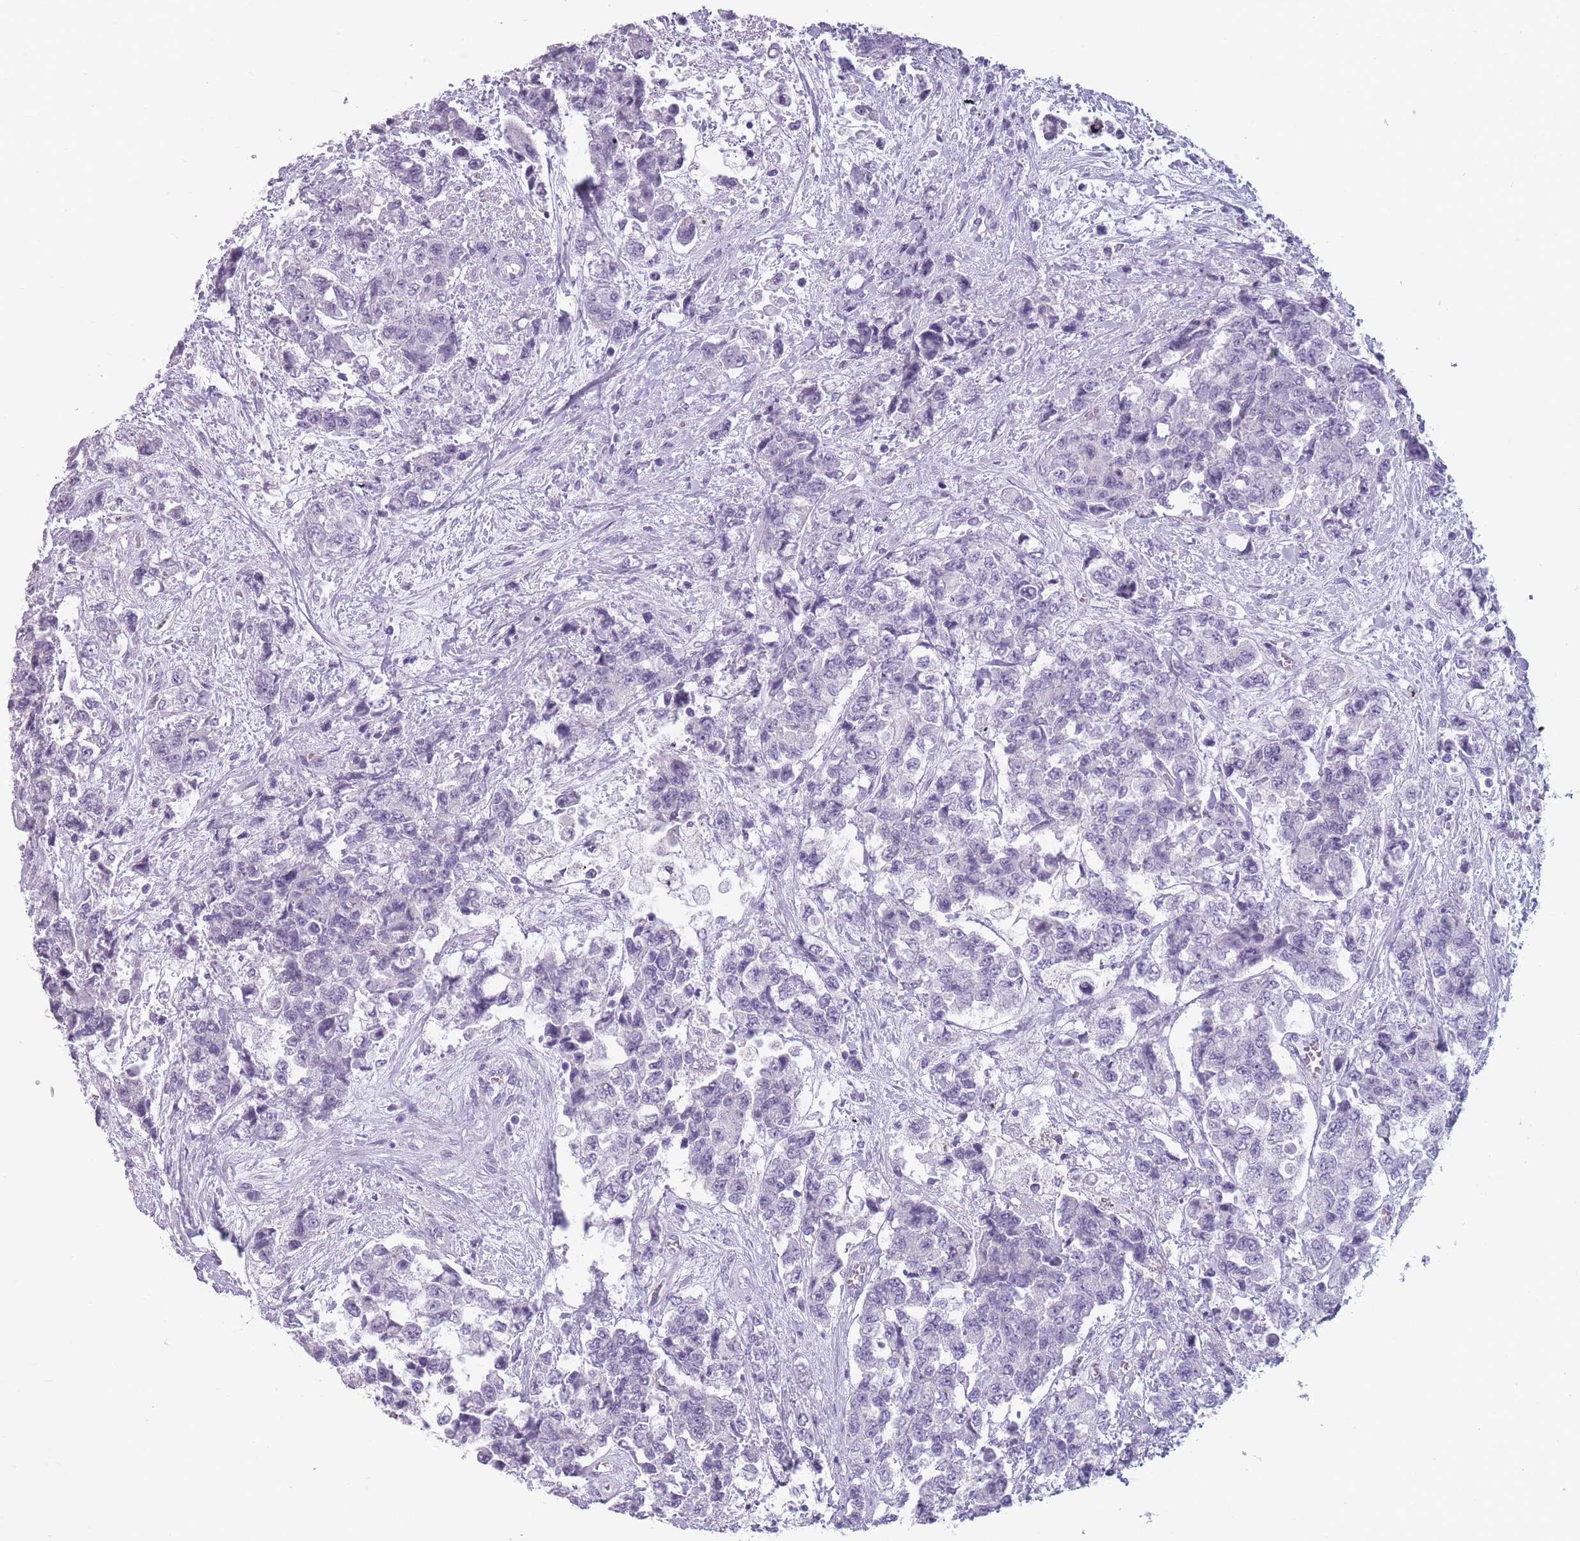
{"staining": {"intensity": "negative", "quantity": "none", "location": "none"}, "tissue": "urothelial cancer", "cell_type": "Tumor cells", "image_type": "cancer", "snomed": [{"axis": "morphology", "description": "Urothelial carcinoma, High grade"}, {"axis": "topography", "description": "Urinary bladder"}], "caption": "The micrograph exhibits no significant positivity in tumor cells of urothelial carcinoma (high-grade).", "gene": "CCNO", "patient": {"sex": "female", "age": 78}}